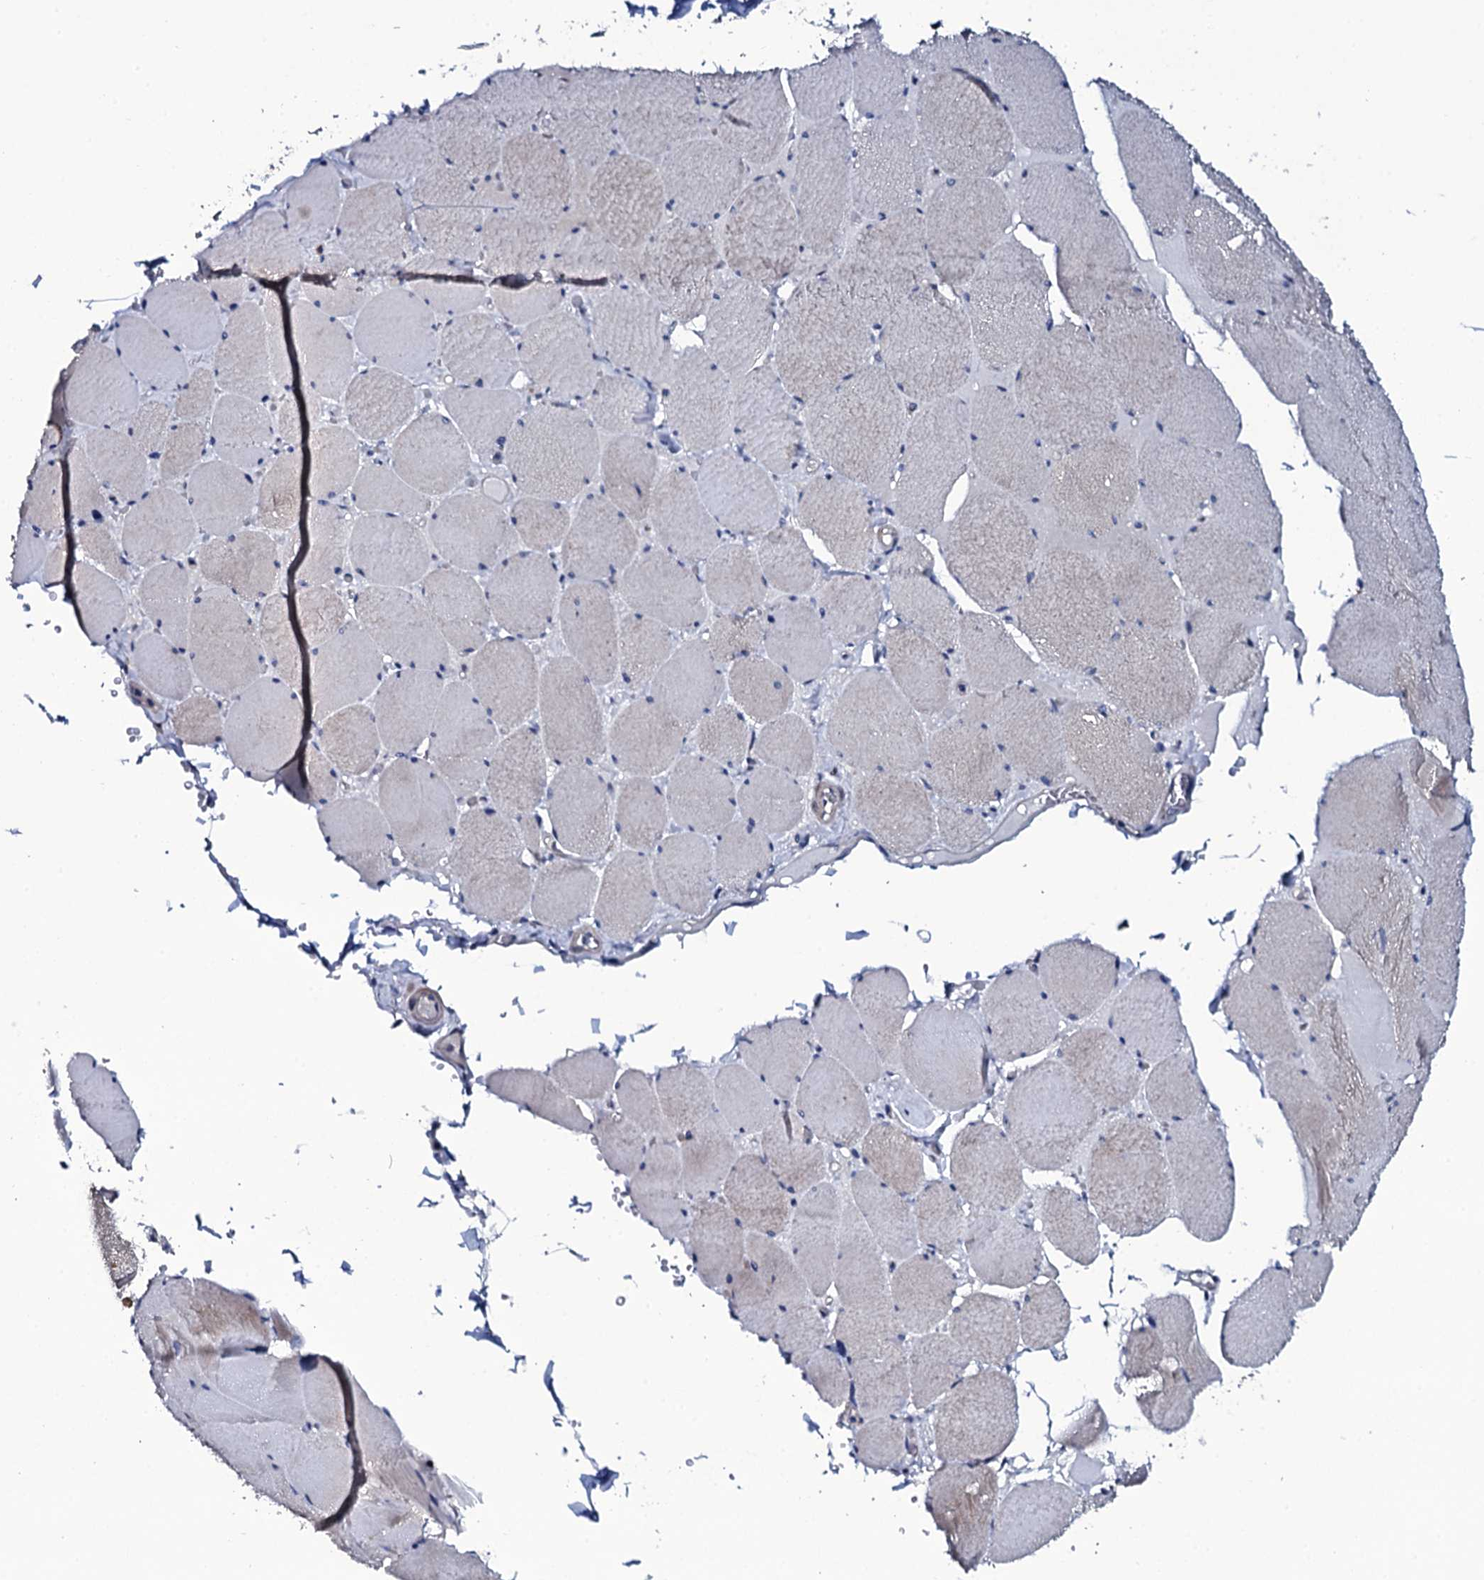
{"staining": {"intensity": "moderate", "quantity": "<25%", "location": "cytoplasmic/membranous"}, "tissue": "skeletal muscle", "cell_type": "Myocytes", "image_type": "normal", "snomed": [{"axis": "morphology", "description": "Normal tissue, NOS"}, {"axis": "topography", "description": "Skeletal muscle"}, {"axis": "topography", "description": "Head-Neck"}], "caption": "Immunohistochemical staining of benign skeletal muscle shows moderate cytoplasmic/membranous protein positivity in approximately <25% of myocytes.", "gene": "NPM2", "patient": {"sex": "male", "age": 66}}